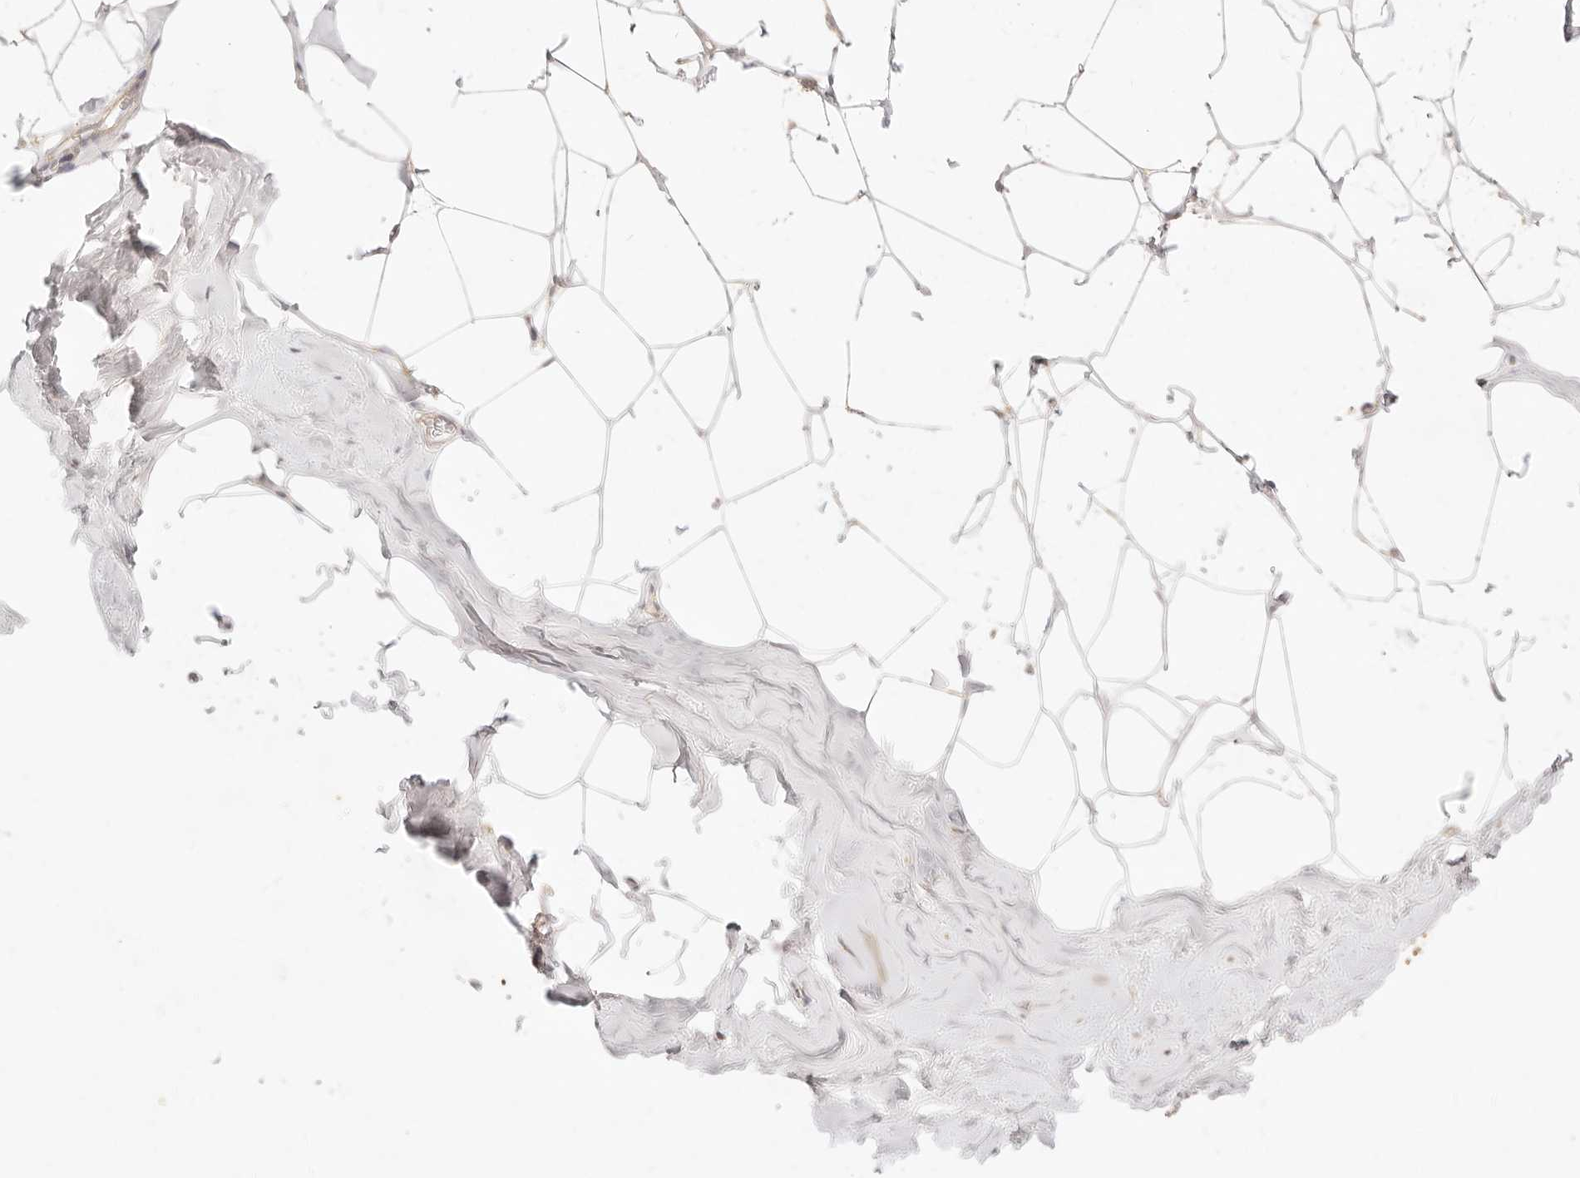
{"staining": {"intensity": "weak", "quantity": "<25%", "location": "cytoplasmic/membranous"}, "tissue": "adipose tissue", "cell_type": "Adipocytes", "image_type": "normal", "snomed": [{"axis": "morphology", "description": "Normal tissue, NOS"}, {"axis": "morphology", "description": "Fibrosis, NOS"}, {"axis": "topography", "description": "Breast"}, {"axis": "topography", "description": "Adipose tissue"}], "caption": "DAB immunohistochemical staining of benign adipose tissue shows no significant positivity in adipocytes.", "gene": "RUBCNL", "patient": {"sex": "female", "age": 39}}